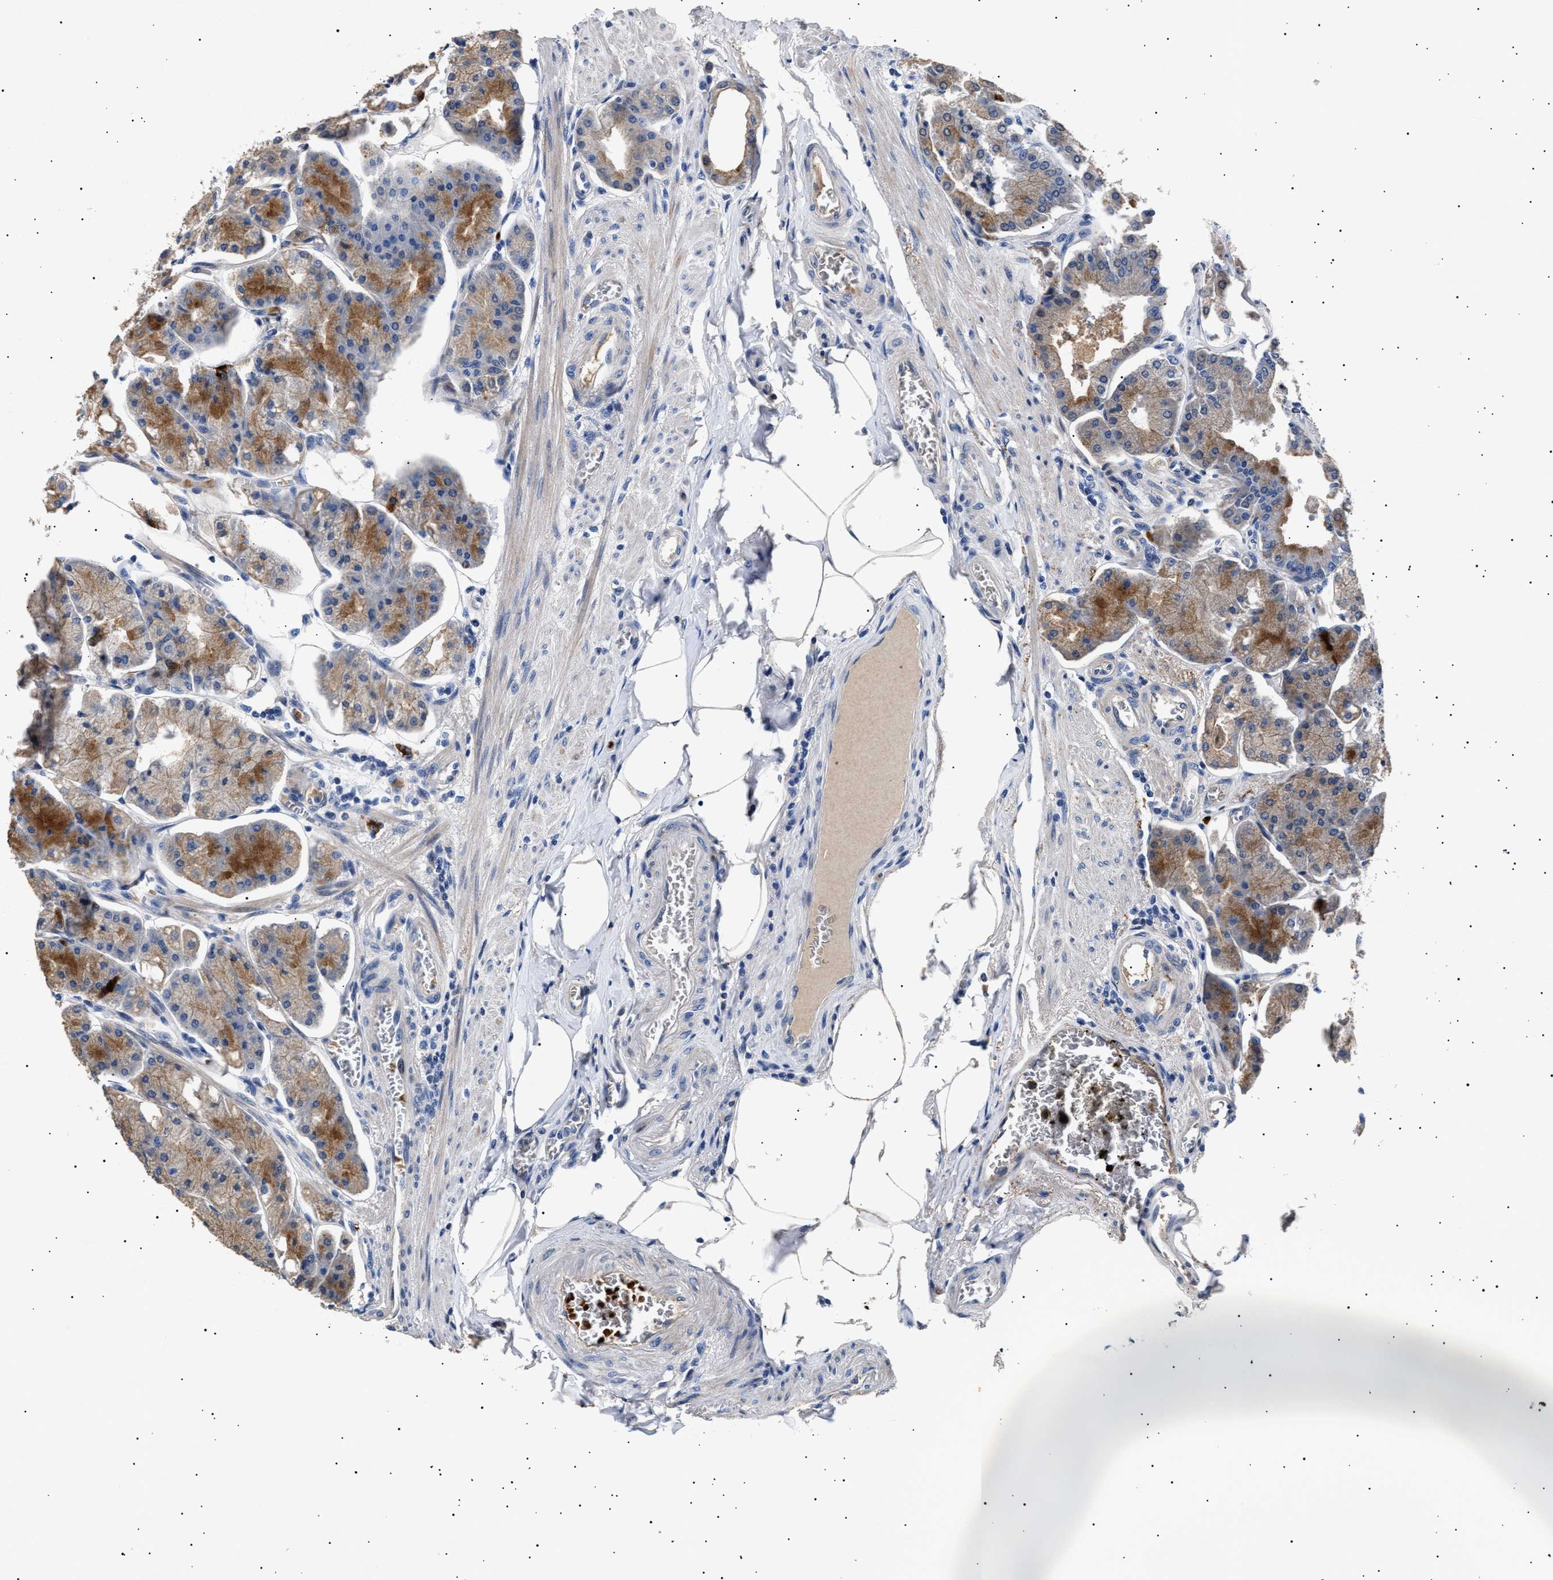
{"staining": {"intensity": "moderate", "quantity": "<25%", "location": "cytoplasmic/membranous"}, "tissue": "stomach", "cell_type": "Glandular cells", "image_type": "normal", "snomed": [{"axis": "morphology", "description": "Normal tissue, NOS"}, {"axis": "topography", "description": "Stomach, lower"}], "caption": "IHC image of benign stomach stained for a protein (brown), which displays low levels of moderate cytoplasmic/membranous staining in about <25% of glandular cells.", "gene": "HEMGN", "patient": {"sex": "male", "age": 71}}